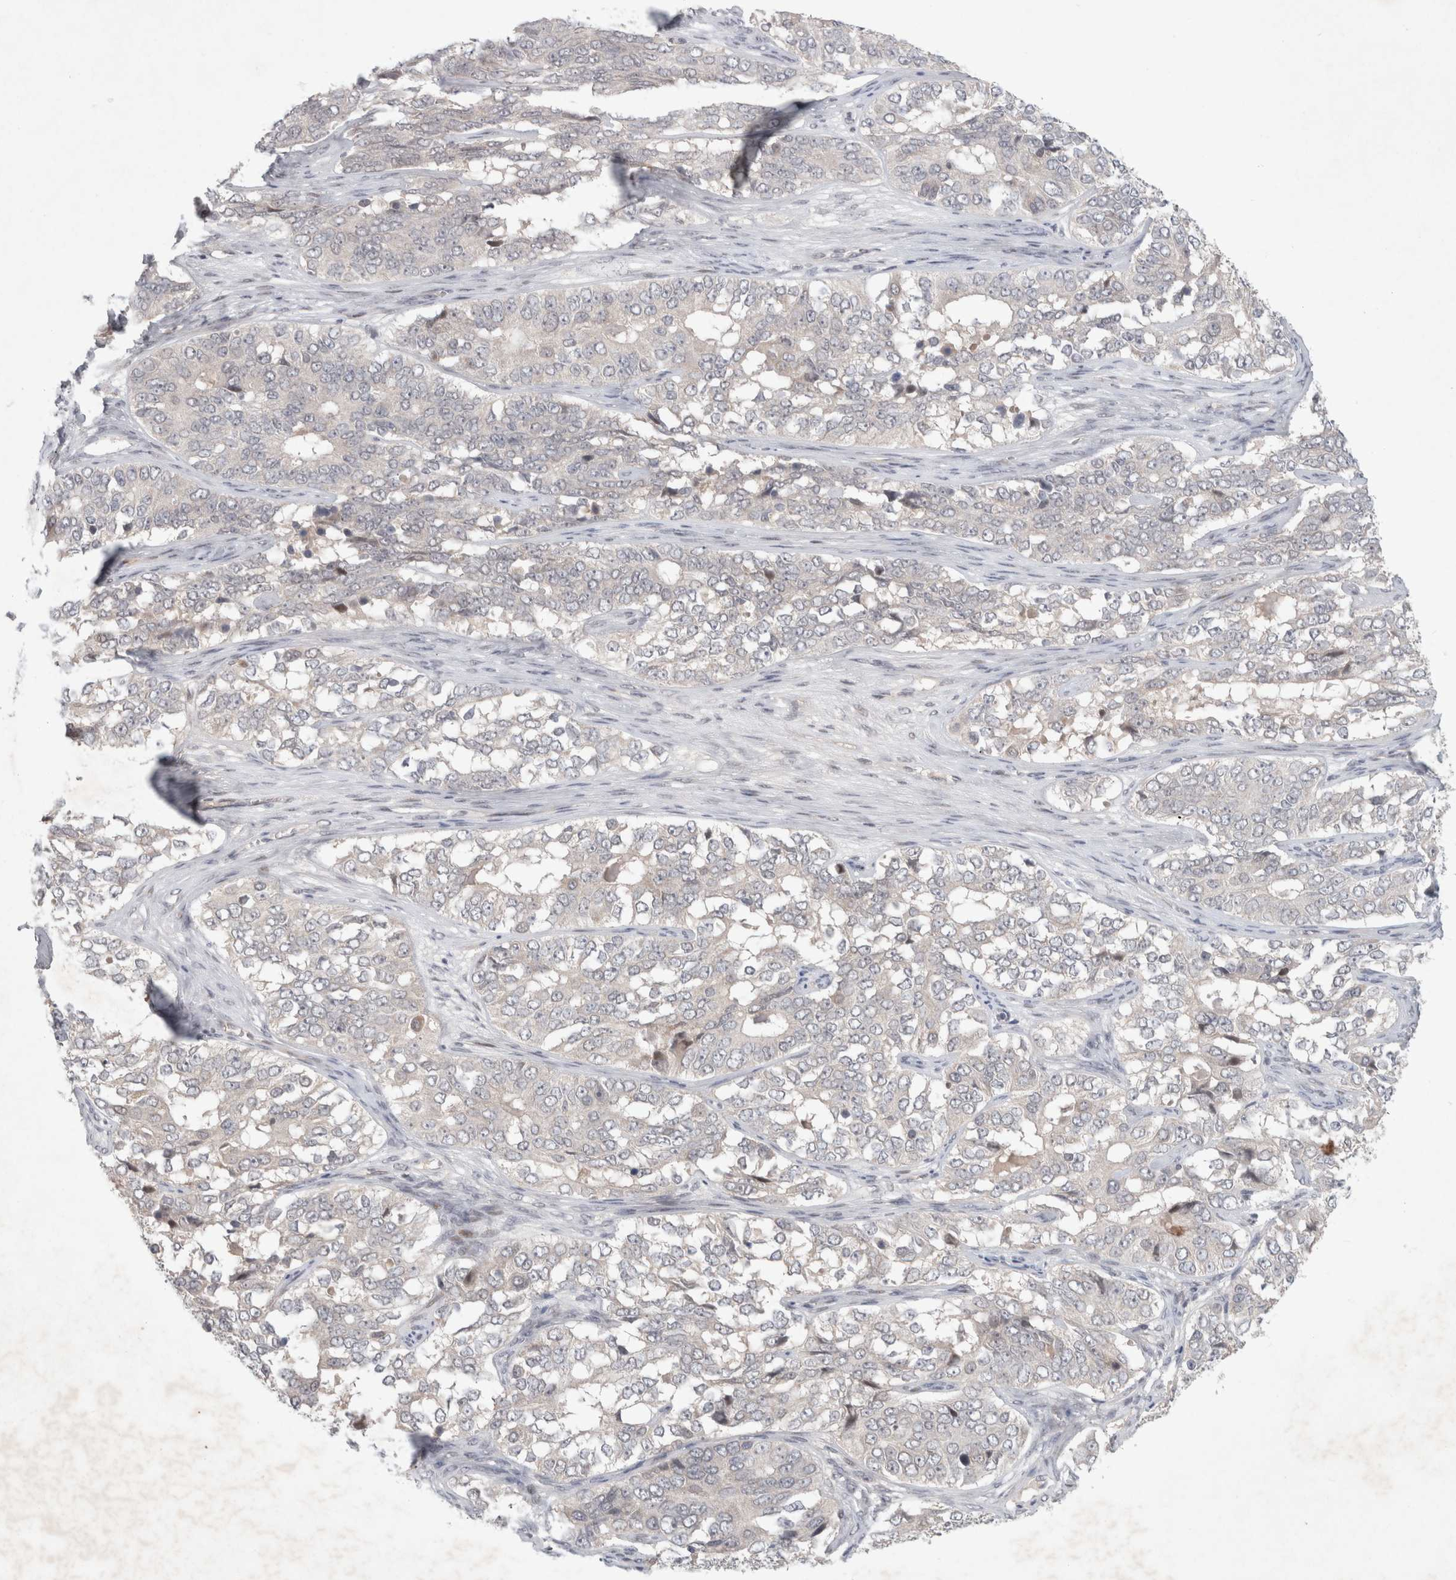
{"staining": {"intensity": "negative", "quantity": "none", "location": "none"}, "tissue": "ovarian cancer", "cell_type": "Tumor cells", "image_type": "cancer", "snomed": [{"axis": "morphology", "description": "Carcinoma, endometroid"}, {"axis": "topography", "description": "Ovary"}], "caption": "The immunohistochemistry histopathology image has no significant expression in tumor cells of ovarian cancer tissue.", "gene": "RASAL2", "patient": {"sex": "female", "age": 51}}